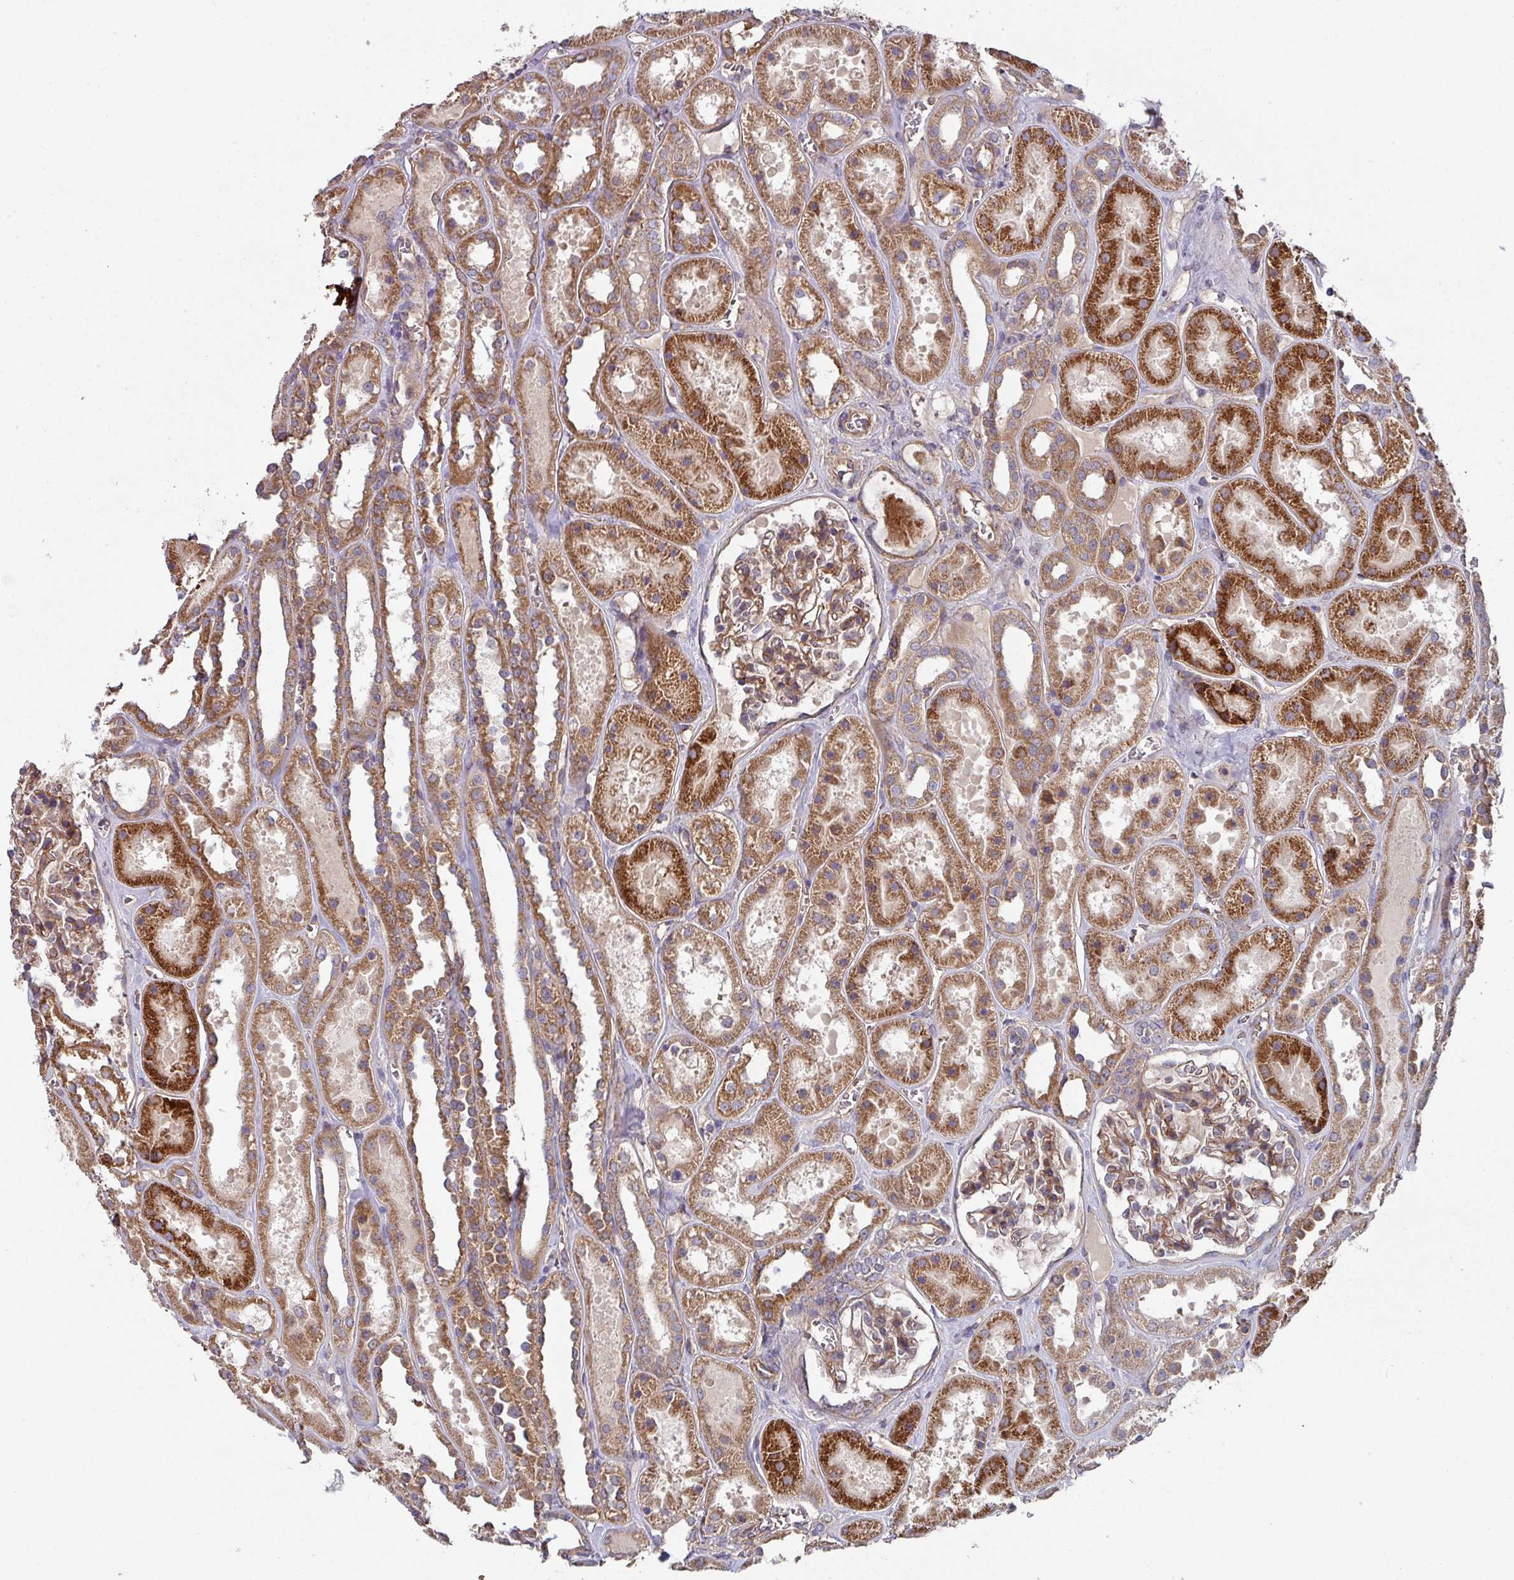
{"staining": {"intensity": "moderate", "quantity": ">75%", "location": "cytoplasmic/membranous"}, "tissue": "kidney", "cell_type": "Cells in glomeruli", "image_type": "normal", "snomed": [{"axis": "morphology", "description": "Normal tissue, NOS"}, {"axis": "topography", "description": "Kidney"}], "caption": "Brown immunohistochemical staining in normal human kidney demonstrates moderate cytoplasmic/membranous positivity in approximately >75% of cells in glomeruli. (DAB IHC, brown staining for protein, blue staining for nuclei).", "gene": "DCAF12L1", "patient": {"sex": "female", "age": 41}}